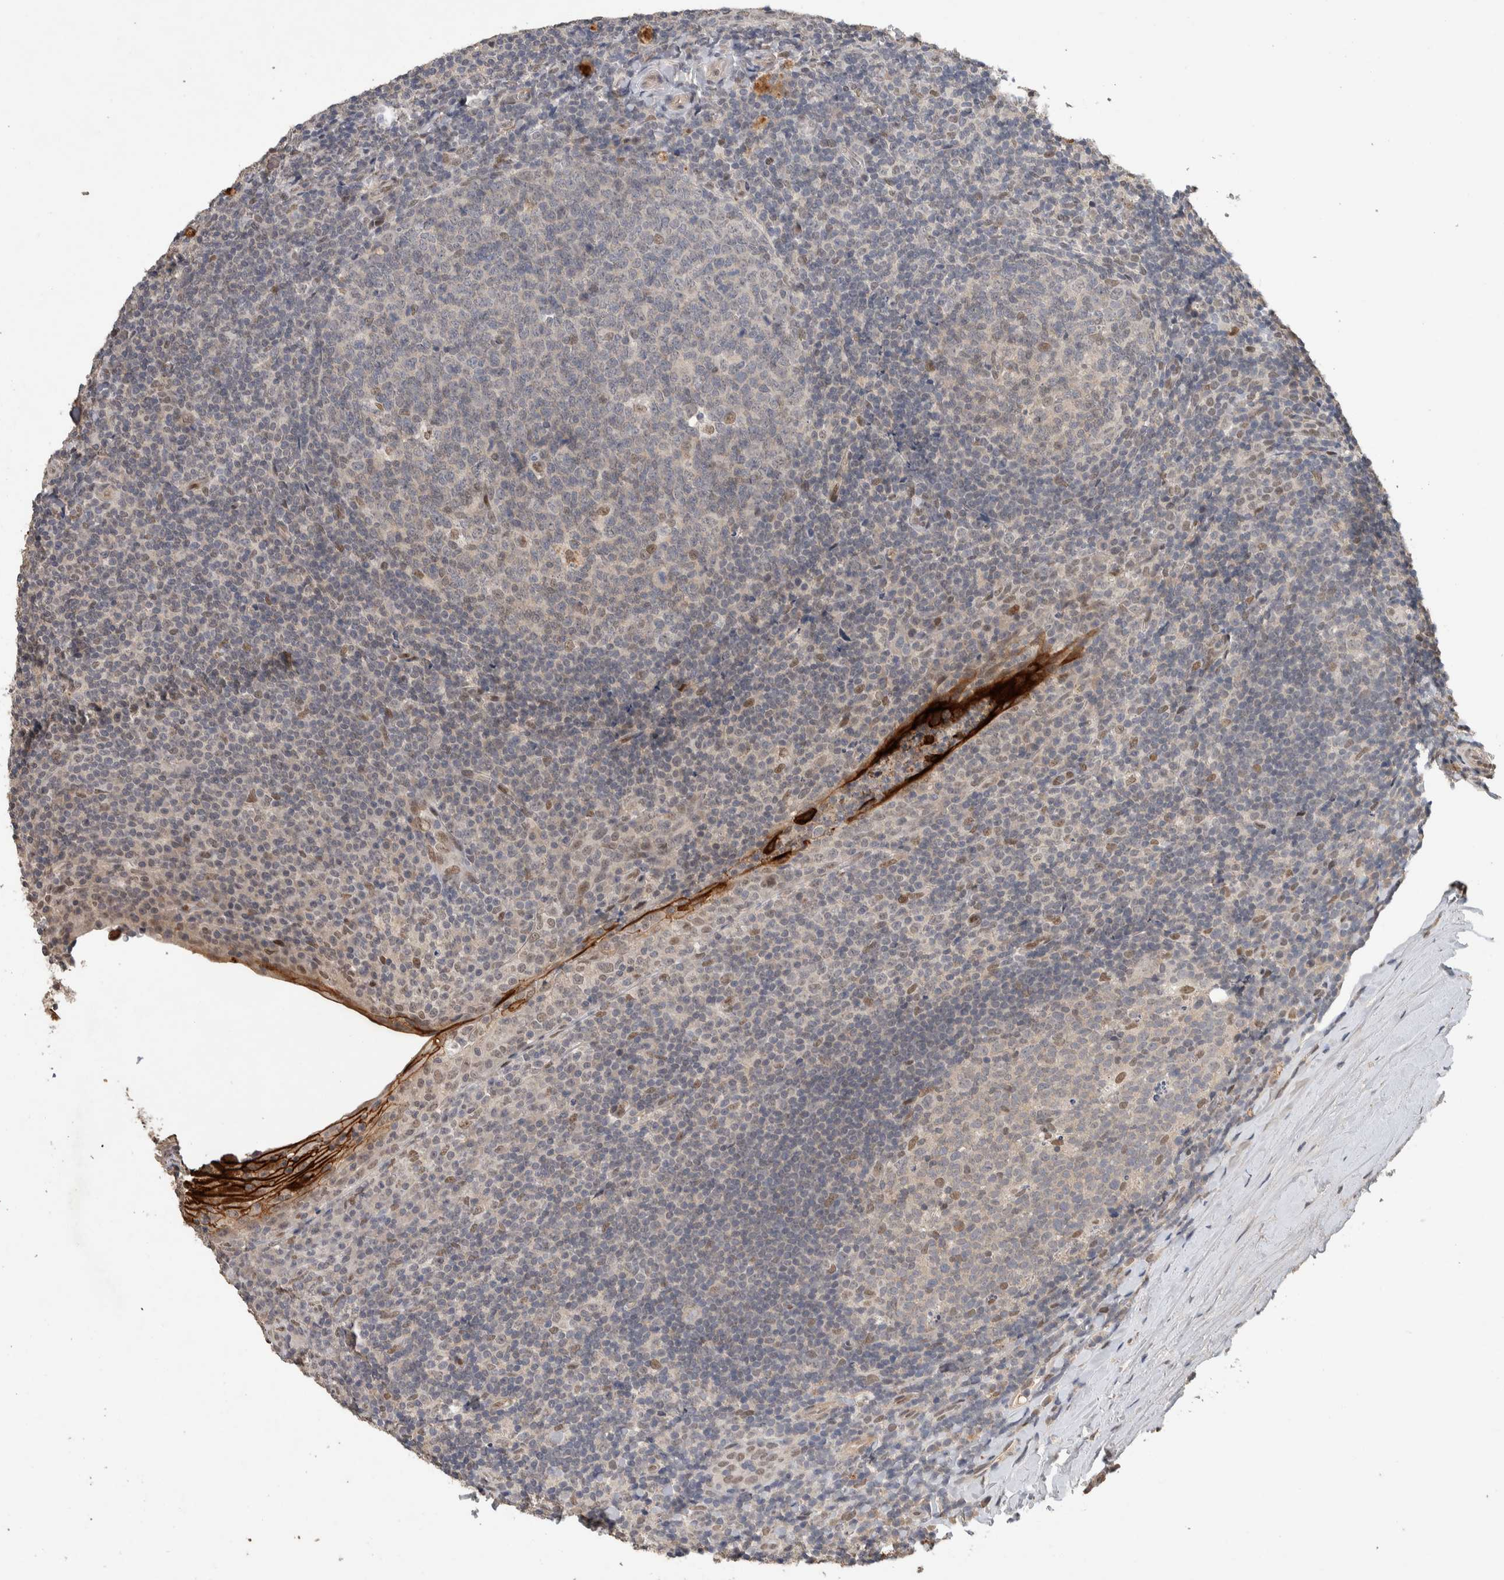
{"staining": {"intensity": "weak", "quantity": "<25%", "location": "nuclear"}, "tissue": "tonsil", "cell_type": "Germinal center cells", "image_type": "normal", "snomed": [{"axis": "morphology", "description": "Normal tissue, NOS"}, {"axis": "topography", "description": "Tonsil"}], "caption": "The micrograph reveals no significant expression in germinal center cells of tonsil. Nuclei are stained in blue.", "gene": "CYSRT1", "patient": {"sex": "male", "age": 37}}